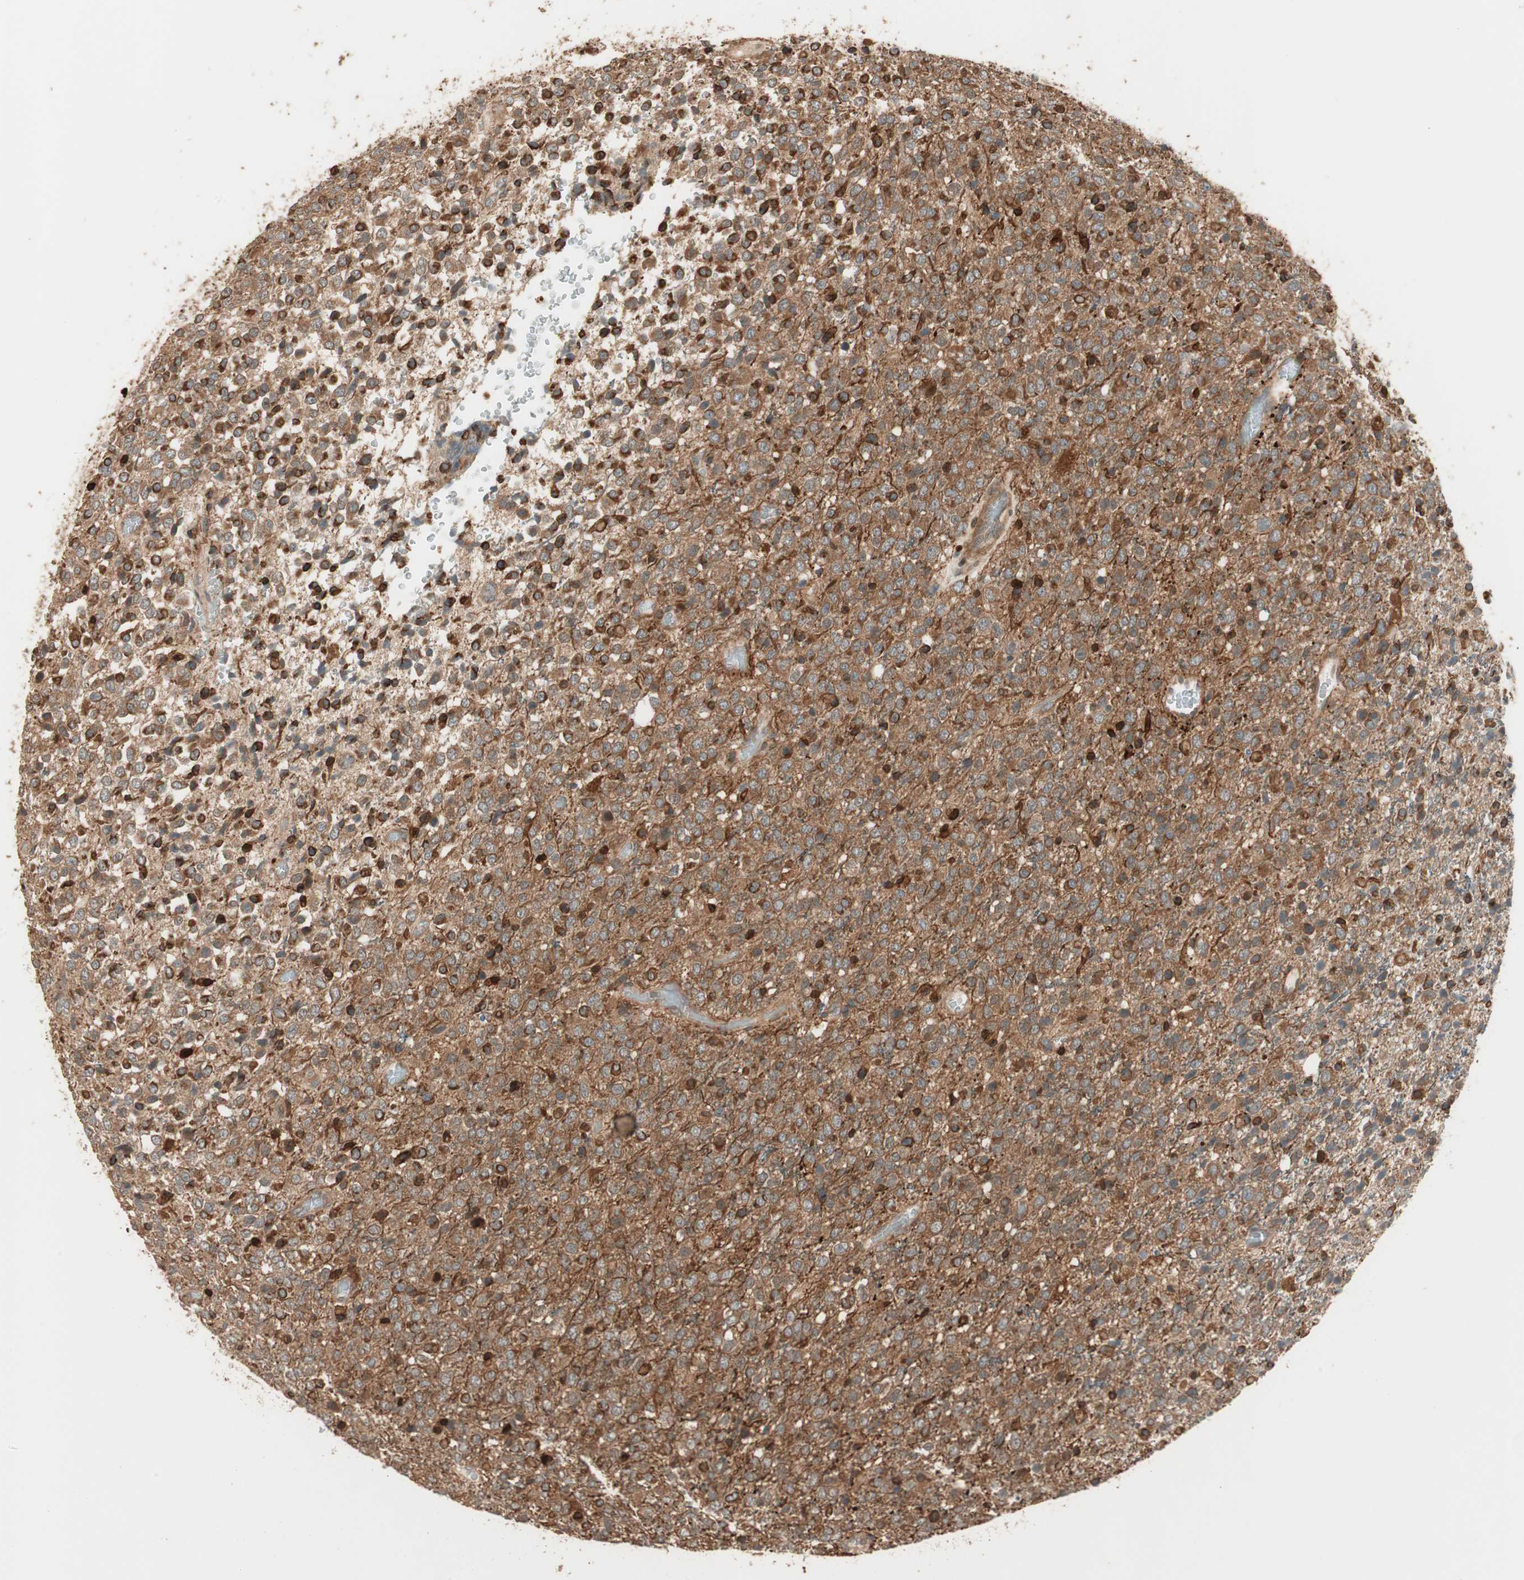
{"staining": {"intensity": "strong", "quantity": ">75%", "location": "cytoplasmic/membranous"}, "tissue": "glioma", "cell_type": "Tumor cells", "image_type": "cancer", "snomed": [{"axis": "morphology", "description": "Glioma, malignant, High grade"}, {"axis": "topography", "description": "pancreas cauda"}], "caption": "Strong cytoplasmic/membranous protein expression is present in approximately >75% of tumor cells in malignant high-grade glioma.", "gene": "CNOT4", "patient": {"sex": "male", "age": 60}}